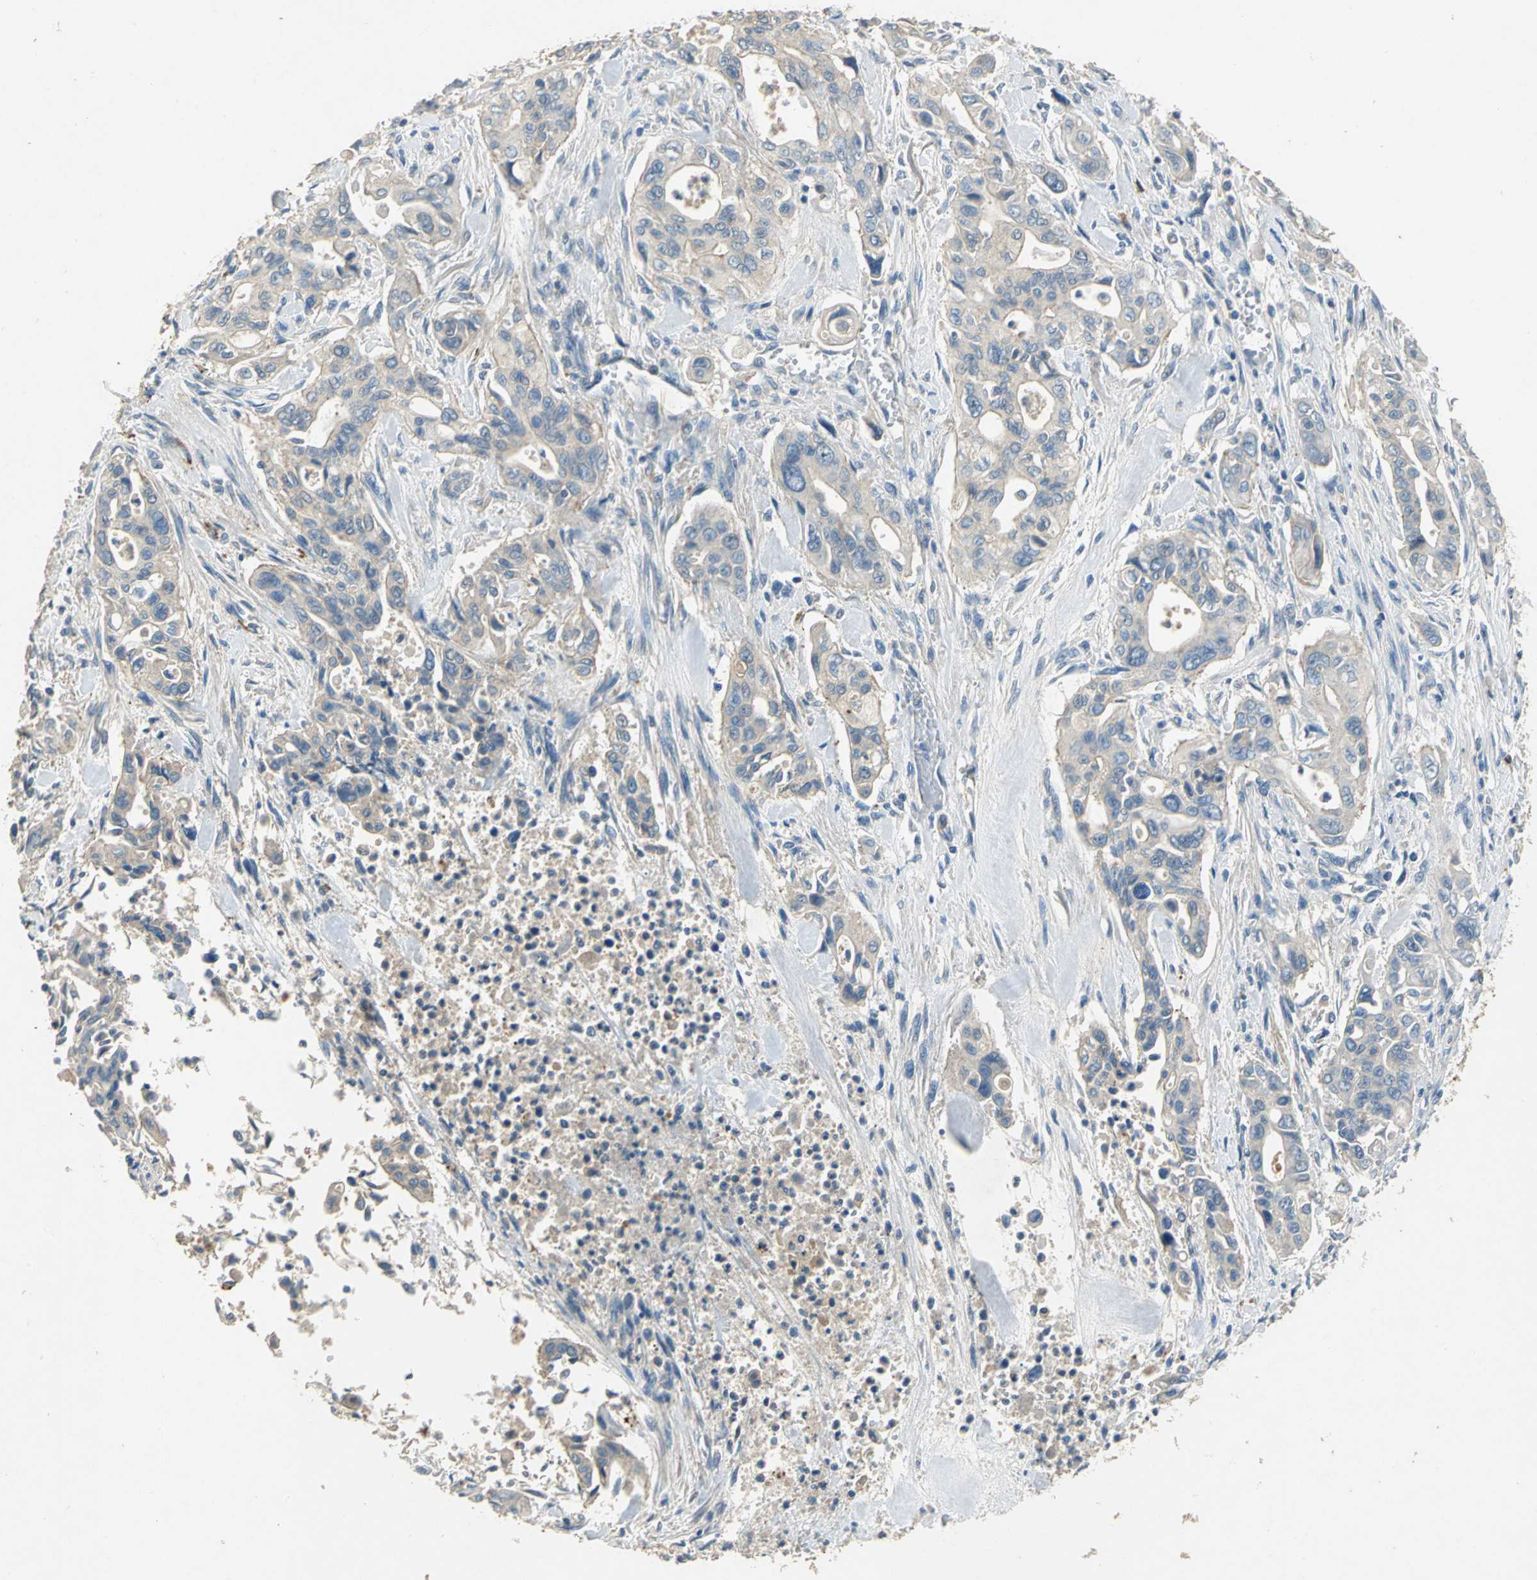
{"staining": {"intensity": "weak", "quantity": ">75%", "location": "cytoplasmic/membranous"}, "tissue": "pancreatic cancer", "cell_type": "Tumor cells", "image_type": "cancer", "snomed": [{"axis": "morphology", "description": "Adenocarcinoma, NOS"}, {"axis": "topography", "description": "Pancreas"}], "caption": "The immunohistochemical stain shows weak cytoplasmic/membranous positivity in tumor cells of pancreatic cancer (adenocarcinoma) tissue. (Stains: DAB in brown, nuclei in blue, Microscopy: brightfield microscopy at high magnification).", "gene": "ADAMTS5", "patient": {"sex": "male", "age": 77}}